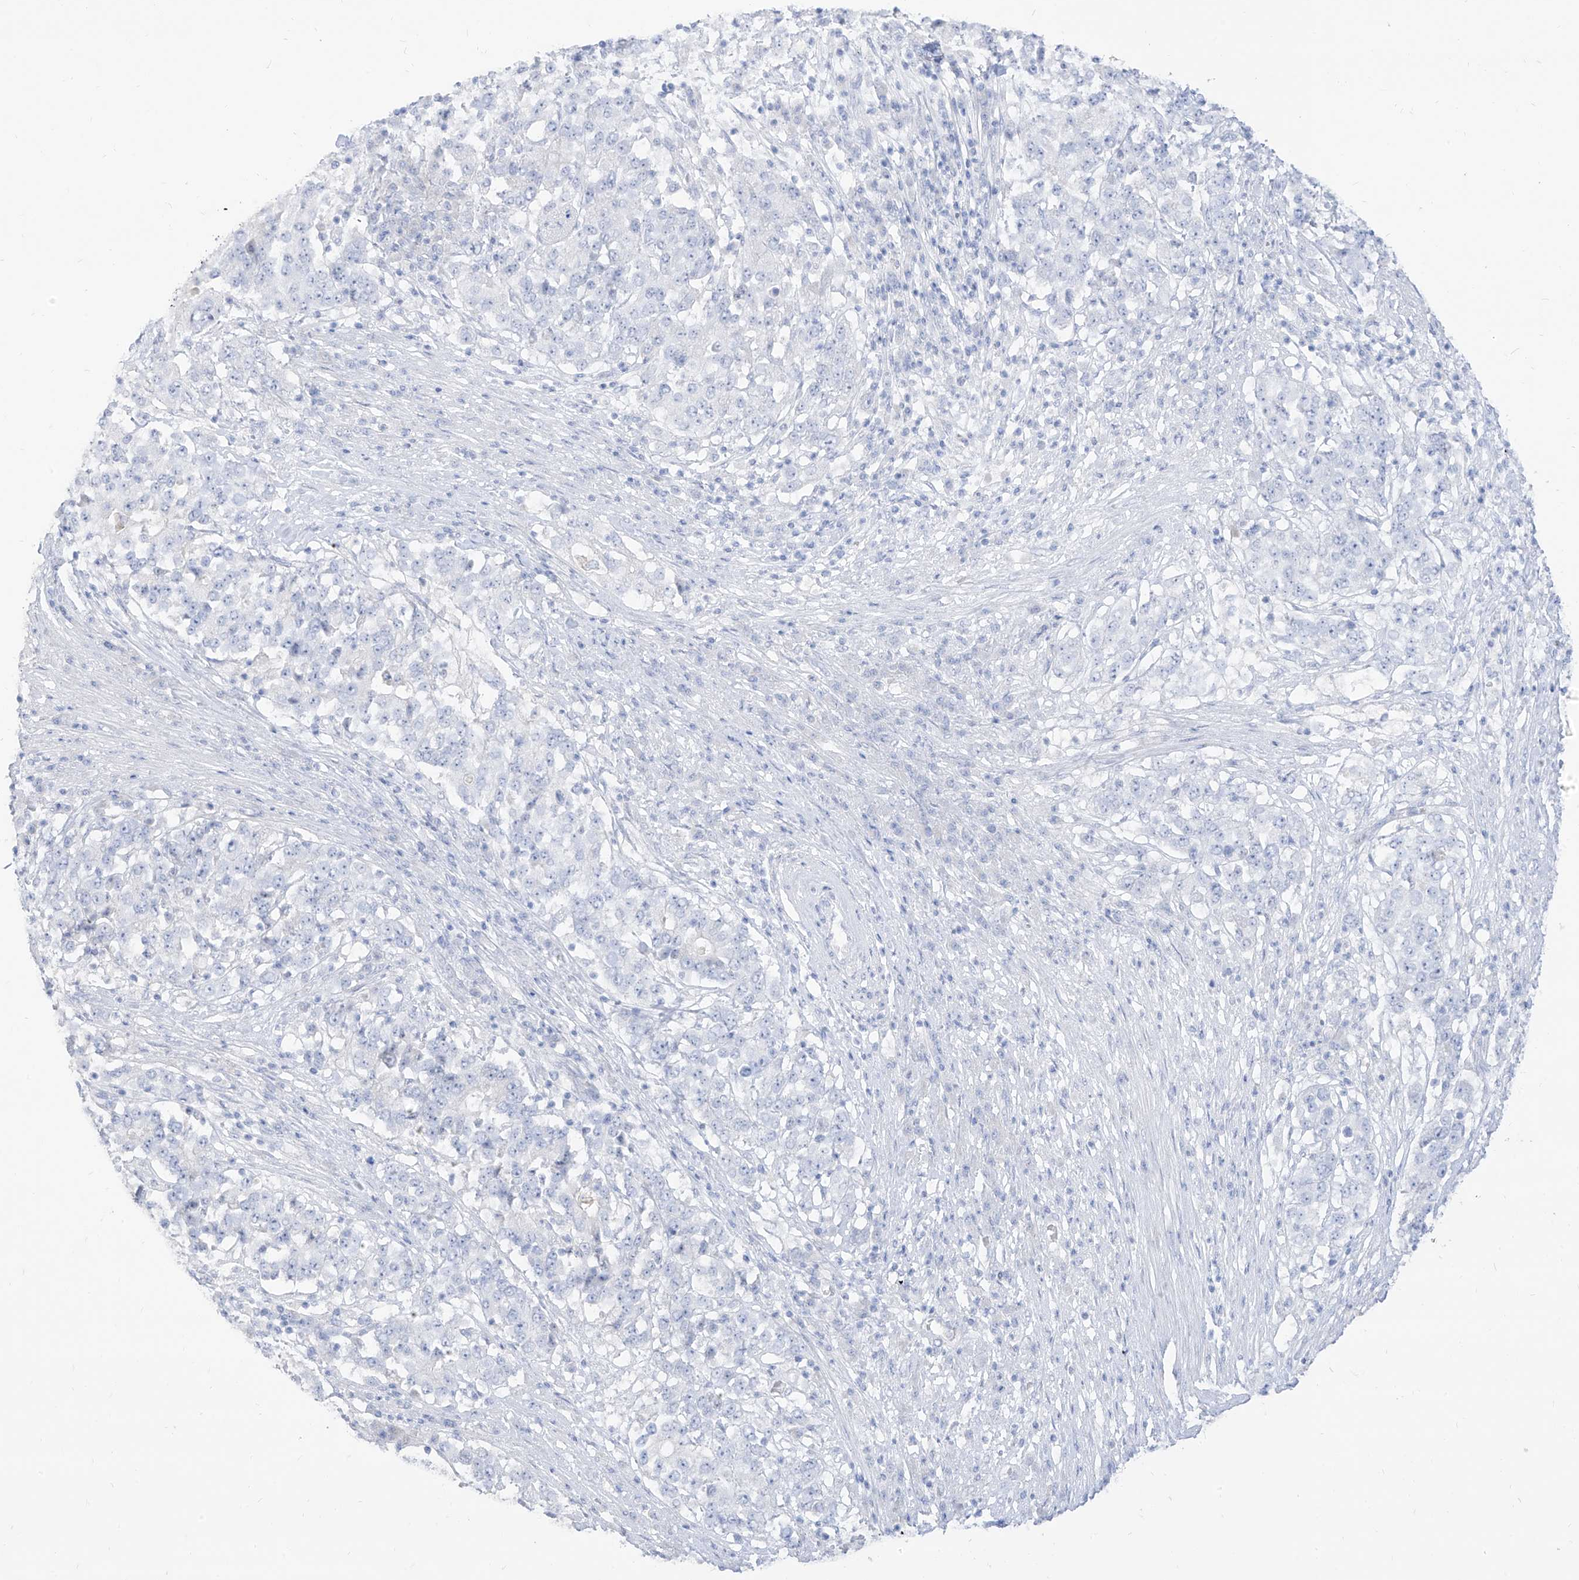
{"staining": {"intensity": "negative", "quantity": "none", "location": "none"}, "tissue": "stomach cancer", "cell_type": "Tumor cells", "image_type": "cancer", "snomed": [{"axis": "morphology", "description": "Adenocarcinoma, NOS"}, {"axis": "topography", "description": "Stomach"}], "caption": "A high-resolution photomicrograph shows immunohistochemistry (IHC) staining of adenocarcinoma (stomach), which reveals no significant staining in tumor cells.", "gene": "ARHGEF40", "patient": {"sex": "male", "age": 59}}